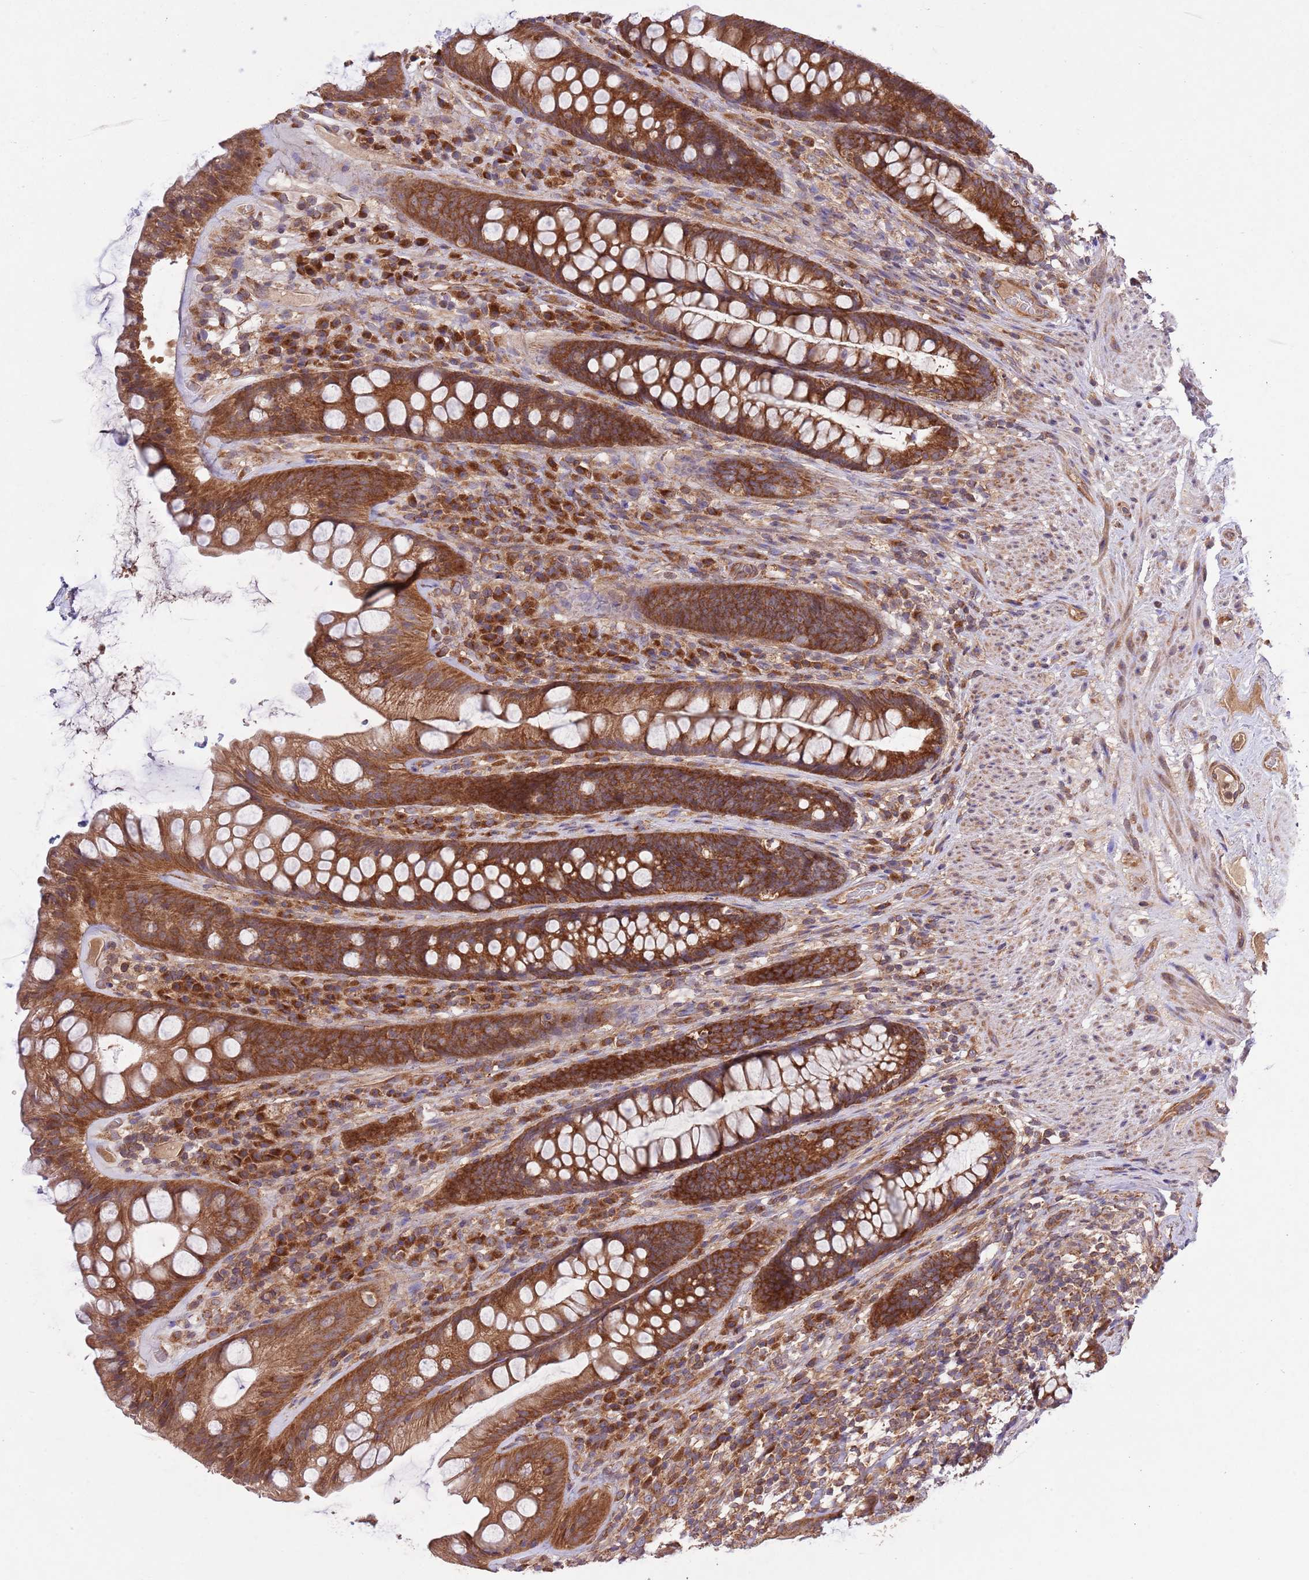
{"staining": {"intensity": "strong", "quantity": ">75%", "location": "cytoplasmic/membranous"}, "tissue": "rectum", "cell_type": "Glandular cells", "image_type": "normal", "snomed": [{"axis": "morphology", "description": "Normal tissue, NOS"}, {"axis": "topography", "description": "Rectum"}], "caption": "Immunohistochemistry of benign human rectum demonstrates high levels of strong cytoplasmic/membranous expression in about >75% of glandular cells.", "gene": "MFNG", "patient": {"sex": "male", "age": 74}}